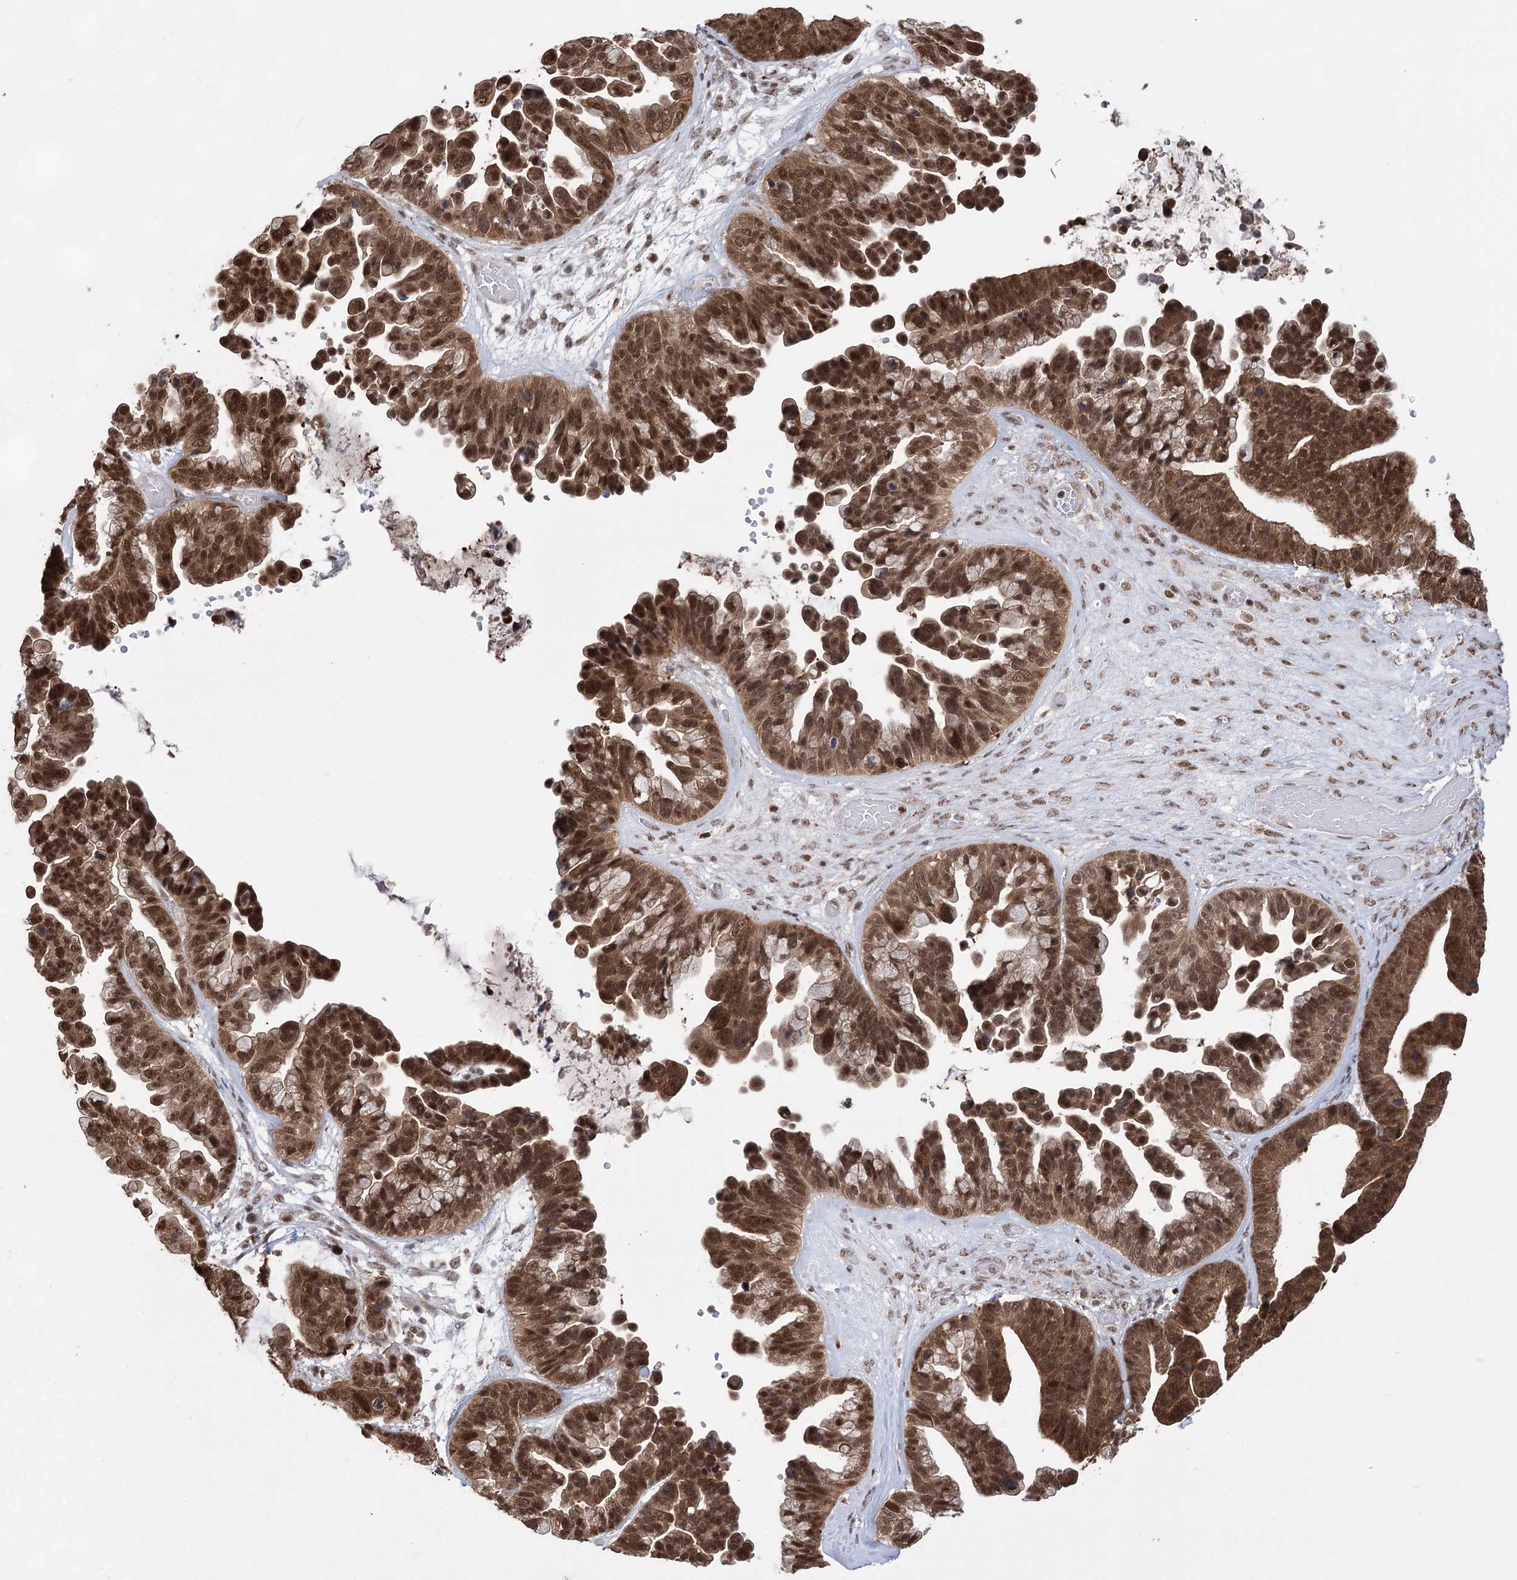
{"staining": {"intensity": "strong", "quantity": ">75%", "location": "cytoplasmic/membranous,nuclear"}, "tissue": "ovarian cancer", "cell_type": "Tumor cells", "image_type": "cancer", "snomed": [{"axis": "morphology", "description": "Cystadenocarcinoma, serous, NOS"}, {"axis": "topography", "description": "Ovary"}], "caption": "Strong cytoplasmic/membranous and nuclear staining for a protein is seen in about >75% of tumor cells of serous cystadenocarcinoma (ovarian) using IHC.", "gene": "ZCCHC8", "patient": {"sex": "female", "age": 56}}